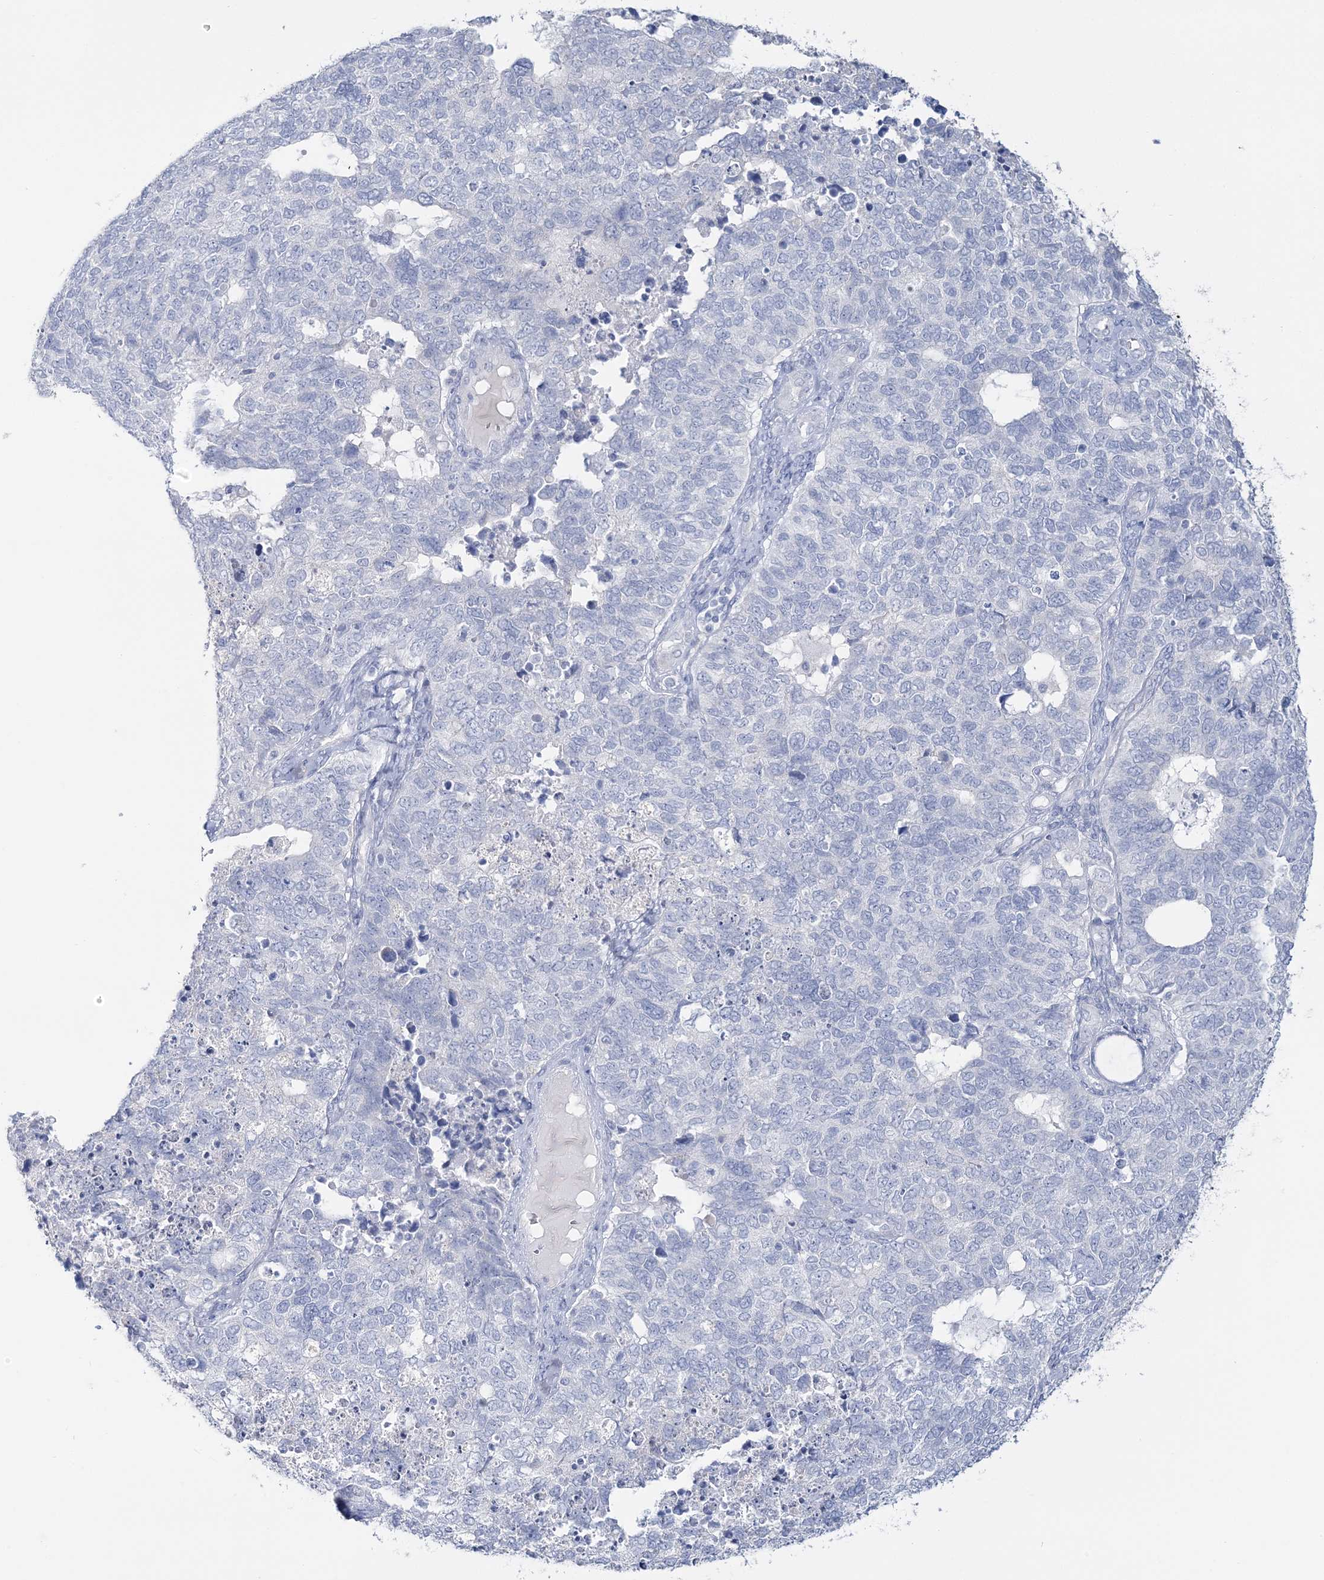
{"staining": {"intensity": "negative", "quantity": "none", "location": "none"}, "tissue": "cervical cancer", "cell_type": "Tumor cells", "image_type": "cancer", "snomed": [{"axis": "morphology", "description": "Squamous cell carcinoma, NOS"}, {"axis": "topography", "description": "Cervix"}], "caption": "The immunohistochemistry micrograph has no significant expression in tumor cells of cervical cancer tissue.", "gene": "CYP3A4", "patient": {"sex": "female", "age": 63}}